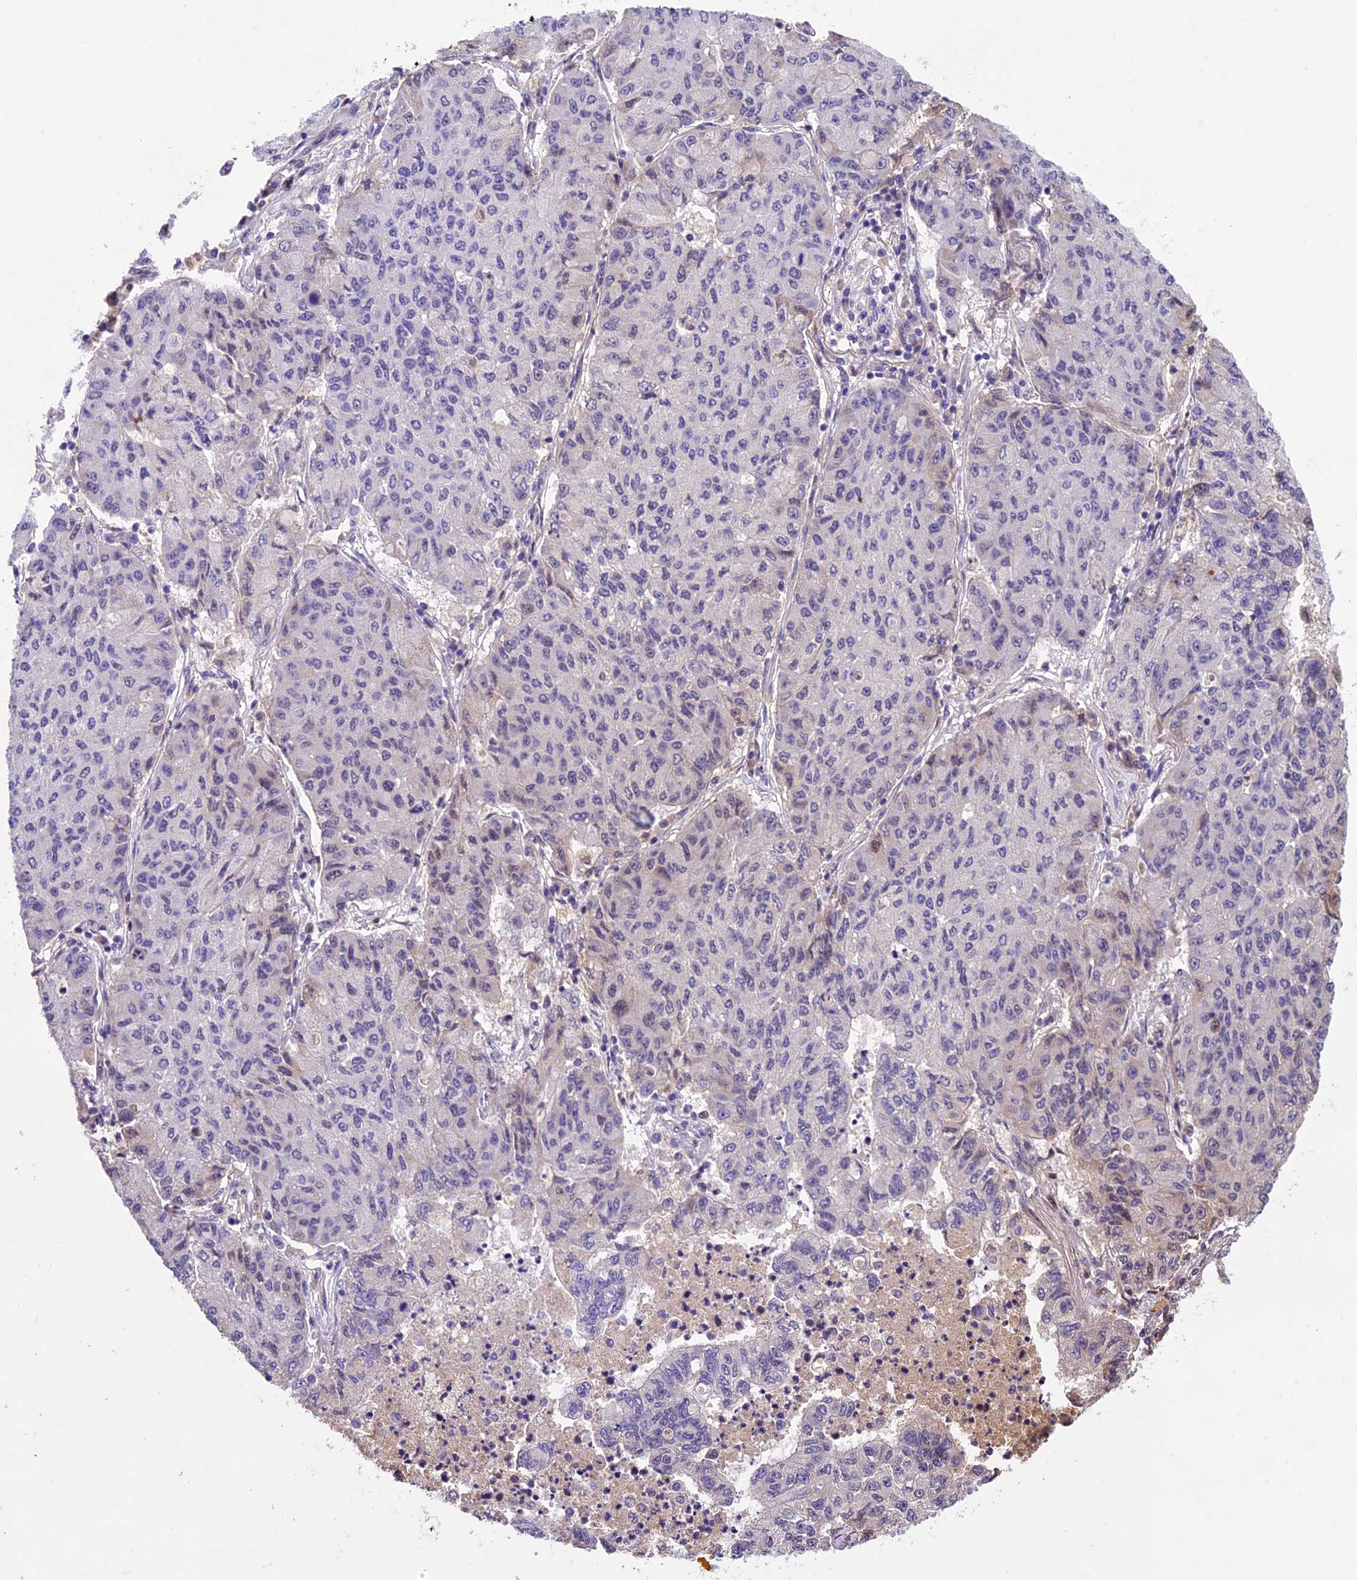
{"staining": {"intensity": "negative", "quantity": "none", "location": "none"}, "tissue": "lung cancer", "cell_type": "Tumor cells", "image_type": "cancer", "snomed": [{"axis": "morphology", "description": "Squamous cell carcinoma, NOS"}, {"axis": "topography", "description": "Lung"}], "caption": "This is an IHC image of squamous cell carcinoma (lung). There is no expression in tumor cells.", "gene": "CCSER1", "patient": {"sex": "male", "age": 74}}